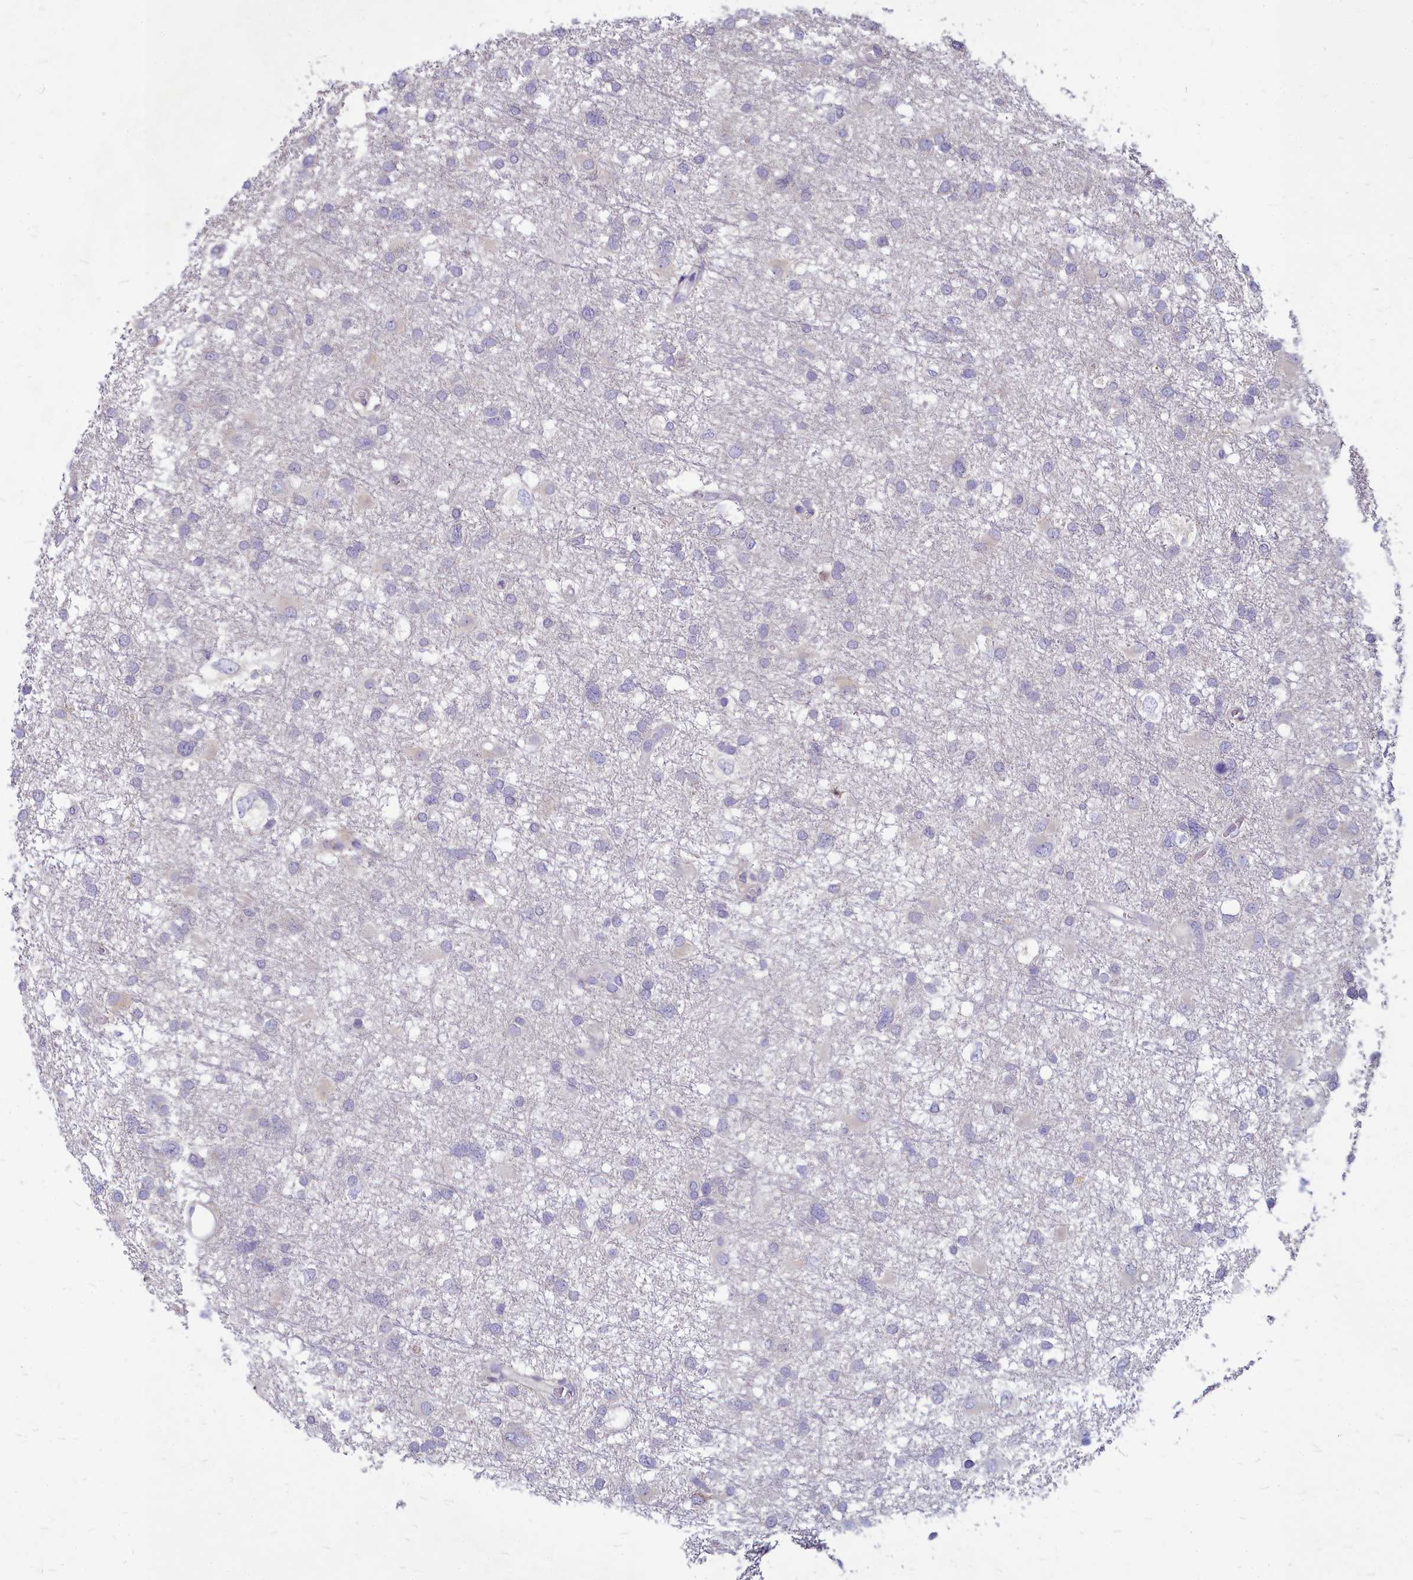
{"staining": {"intensity": "negative", "quantity": "none", "location": "none"}, "tissue": "glioma", "cell_type": "Tumor cells", "image_type": "cancer", "snomed": [{"axis": "morphology", "description": "Glioma, malignant, High grade"}, {"axis": "topography", "description": "Brain"}], "caption": "Tumor cells show no significant staining in malignant glioma (high-grade).", "gene": "SMPD4", "patient": {"sex": "male", "age": 61}}